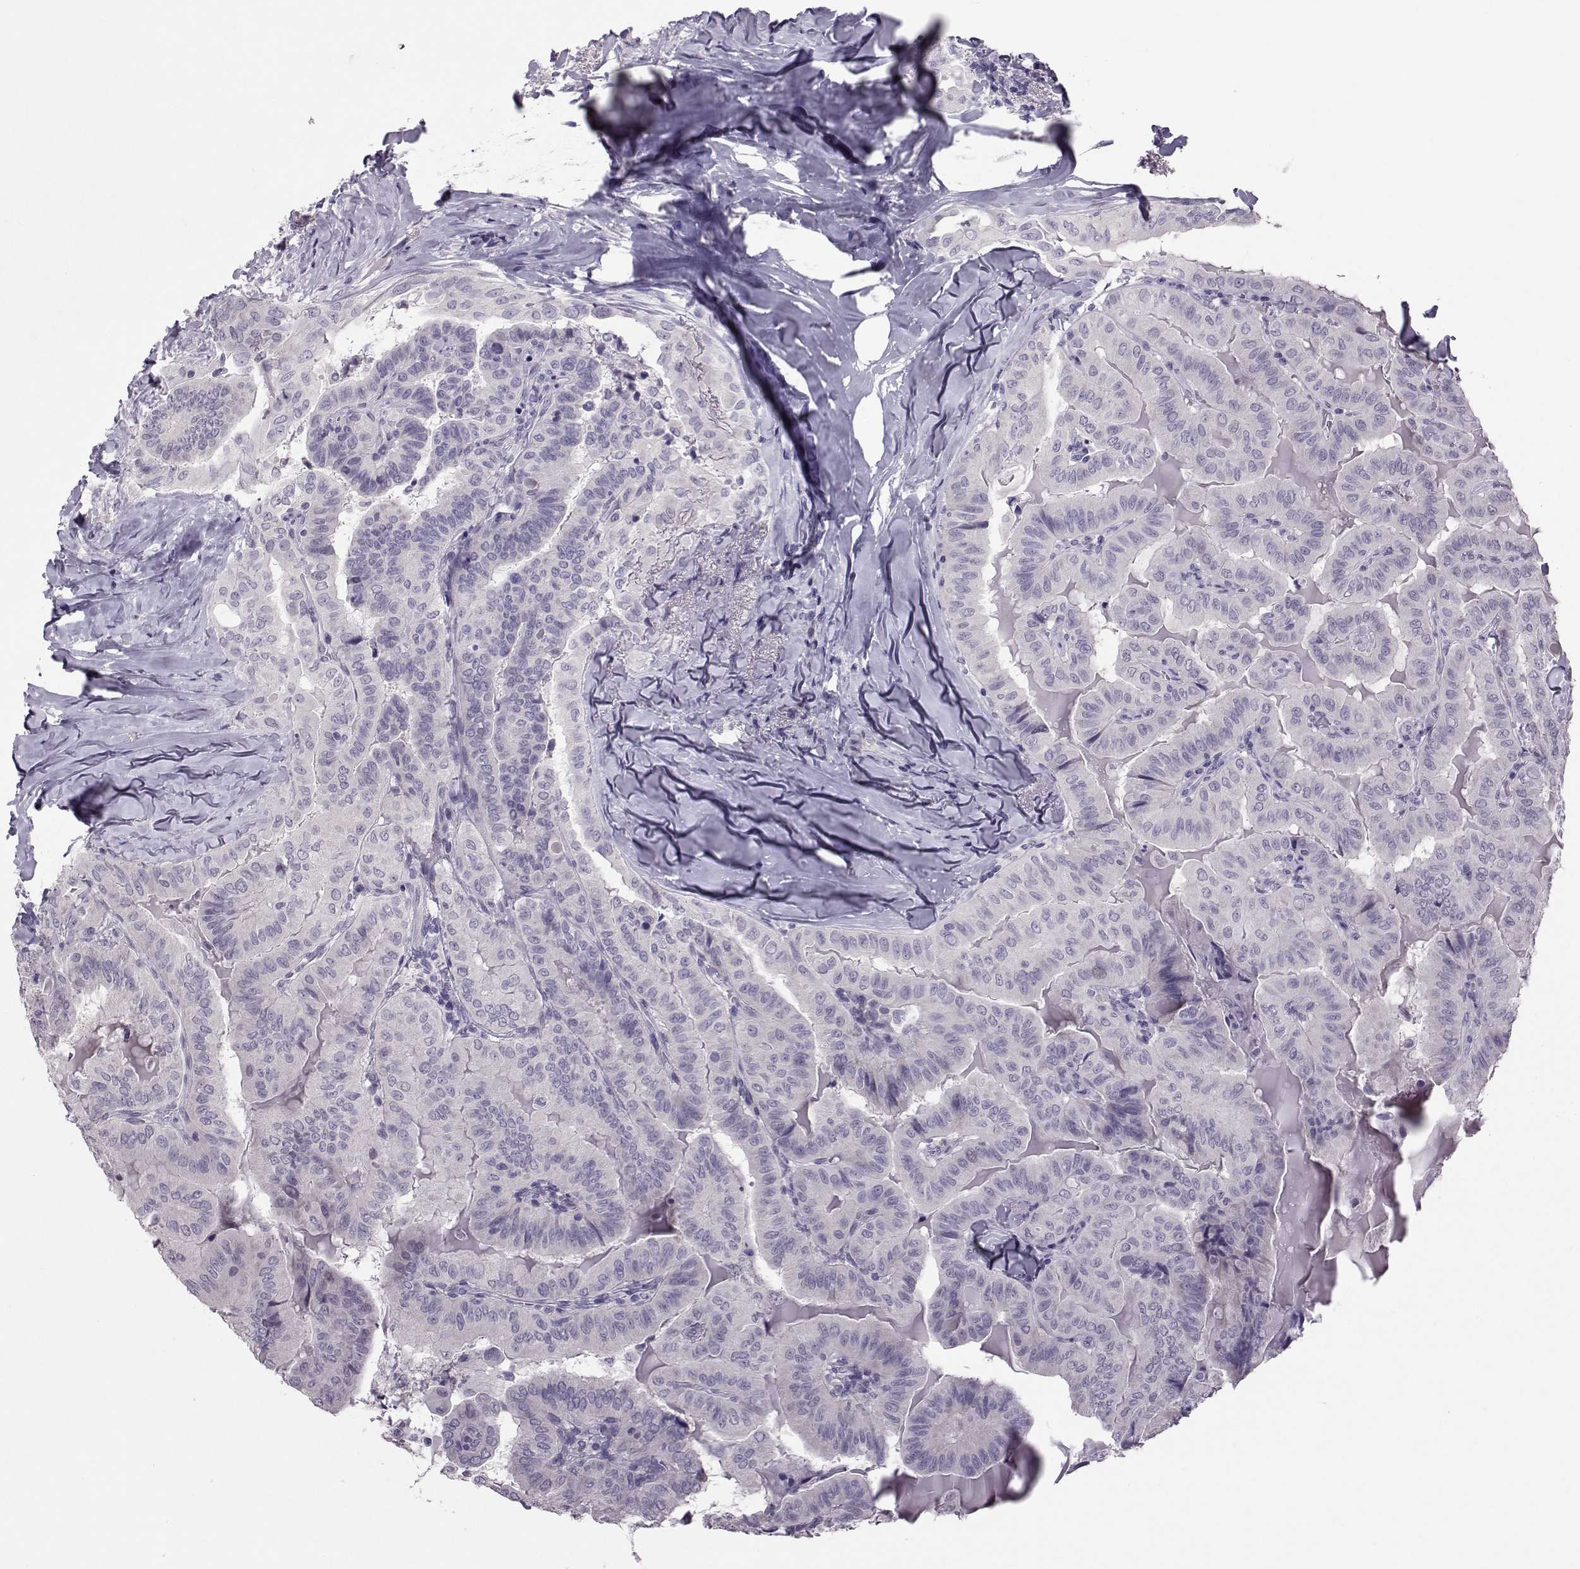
{"staining": {"intensity": "negative", "quantity": "none", "location": "none"}, "tissue": "thyroid cancer", "cell_type": "Tumor cells", "image_type": "cancer", "snomed": [{"axis": "morphology", "description": "Papillary adenocarcinoma, NOS"}, {"axis": "topography", "description": "Thyroid gland"}], "caption": "Tumor cells show no significant protein positivity in thyroid papillary adenocarcinoma.", "gene": "ASRGL1", "patient": {"sex": "female", "age": 68}}